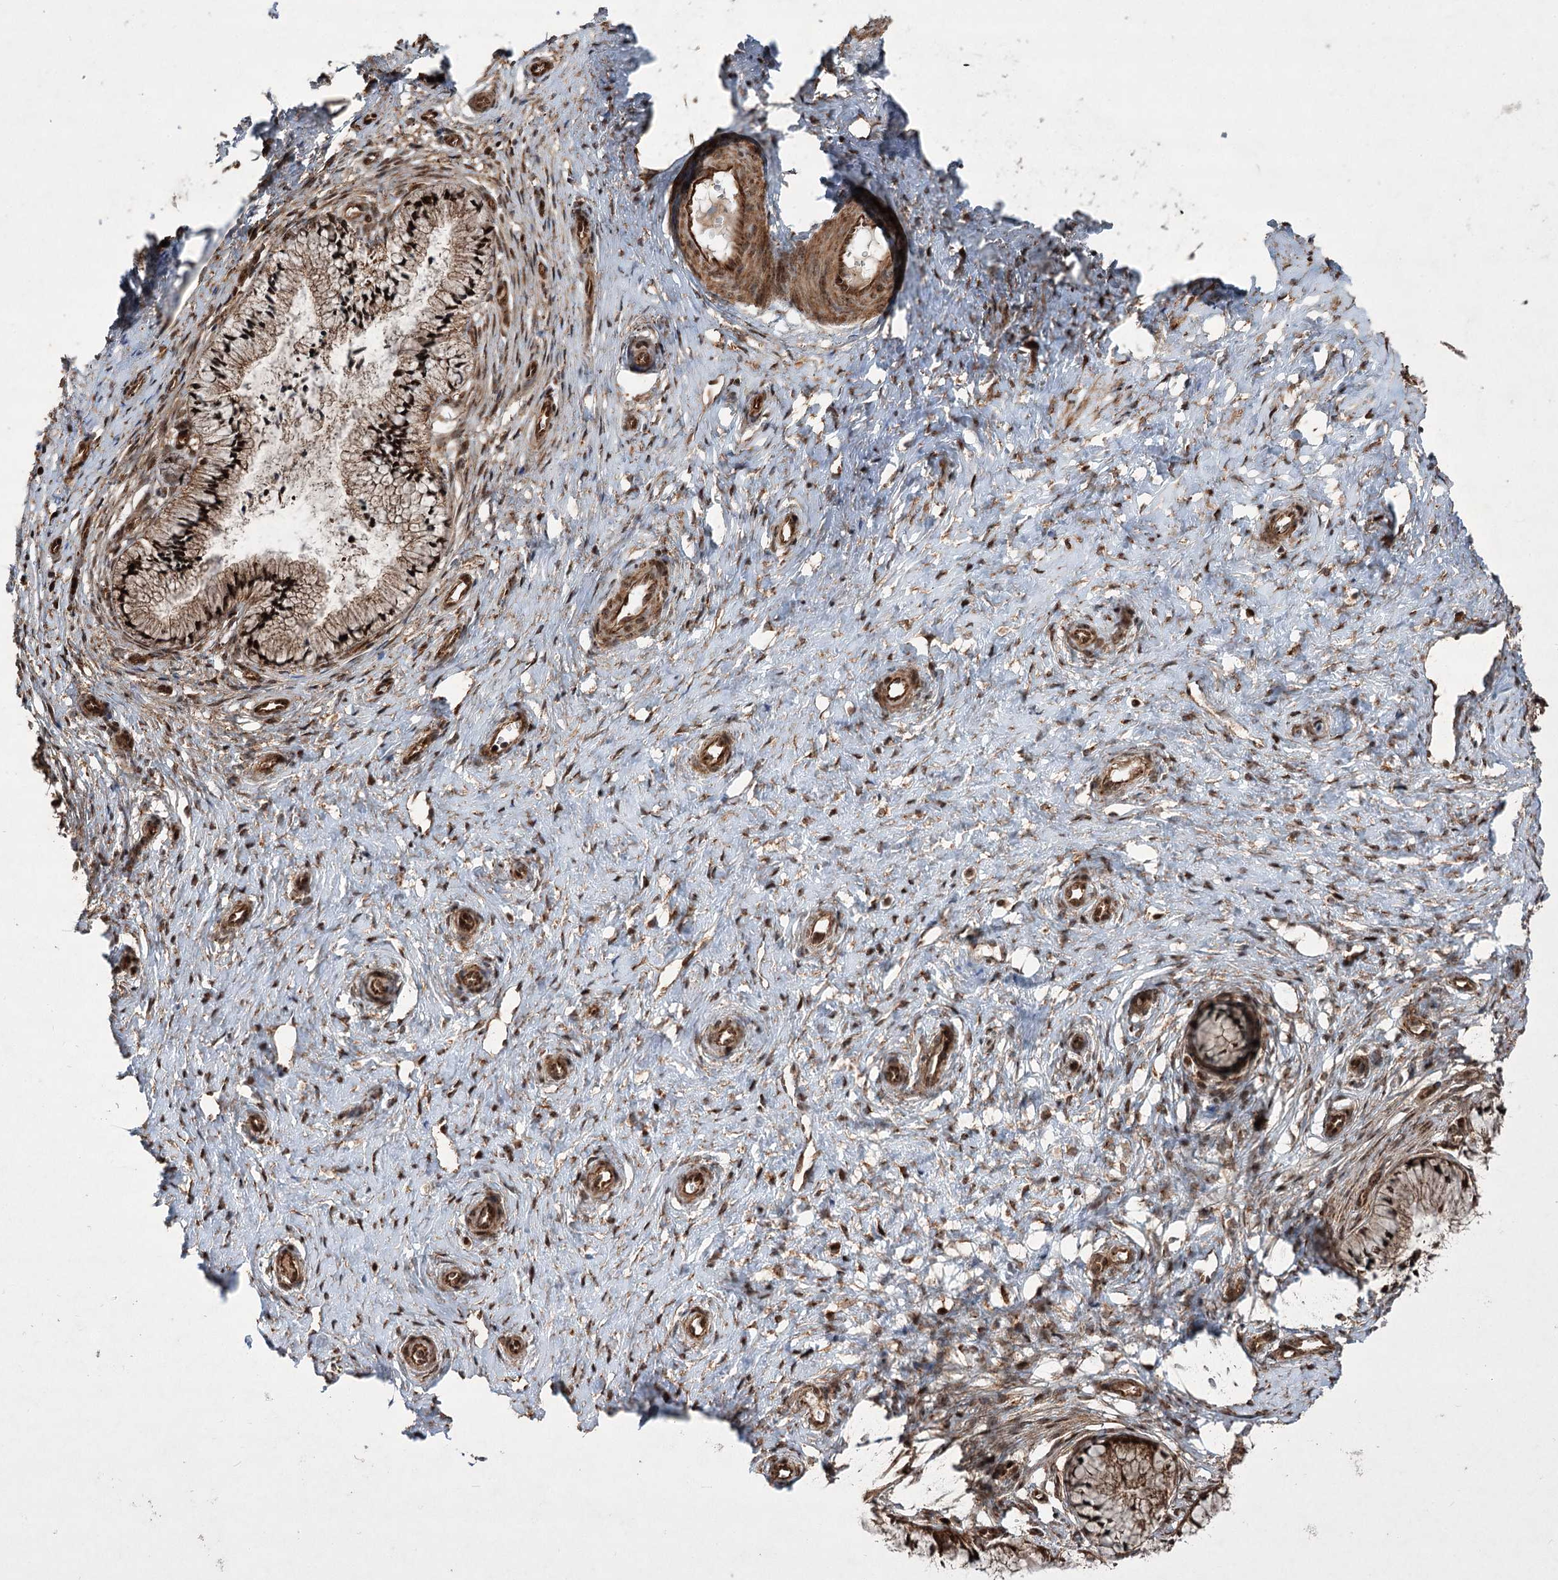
{"staining": {"intensity": "strong", "quantity": ">75%", "location": "cytoplasmic/membranous"}, "tissue": "cervix", "cell_type": "Glandular cells", "image_type": "normal", "snomed": [{"axis": "morphology", "description": "Normal tissue, NOS"}, {"axis": "topography", "description": "Cervix"}], "caption": "A high amount of strong cytoplasmic/membranous positivity is seen in about >75% of glandular cells in unremarkable cervix.", "gene": "SERINC5", "patient": {"sex": "female", "age": 36}}